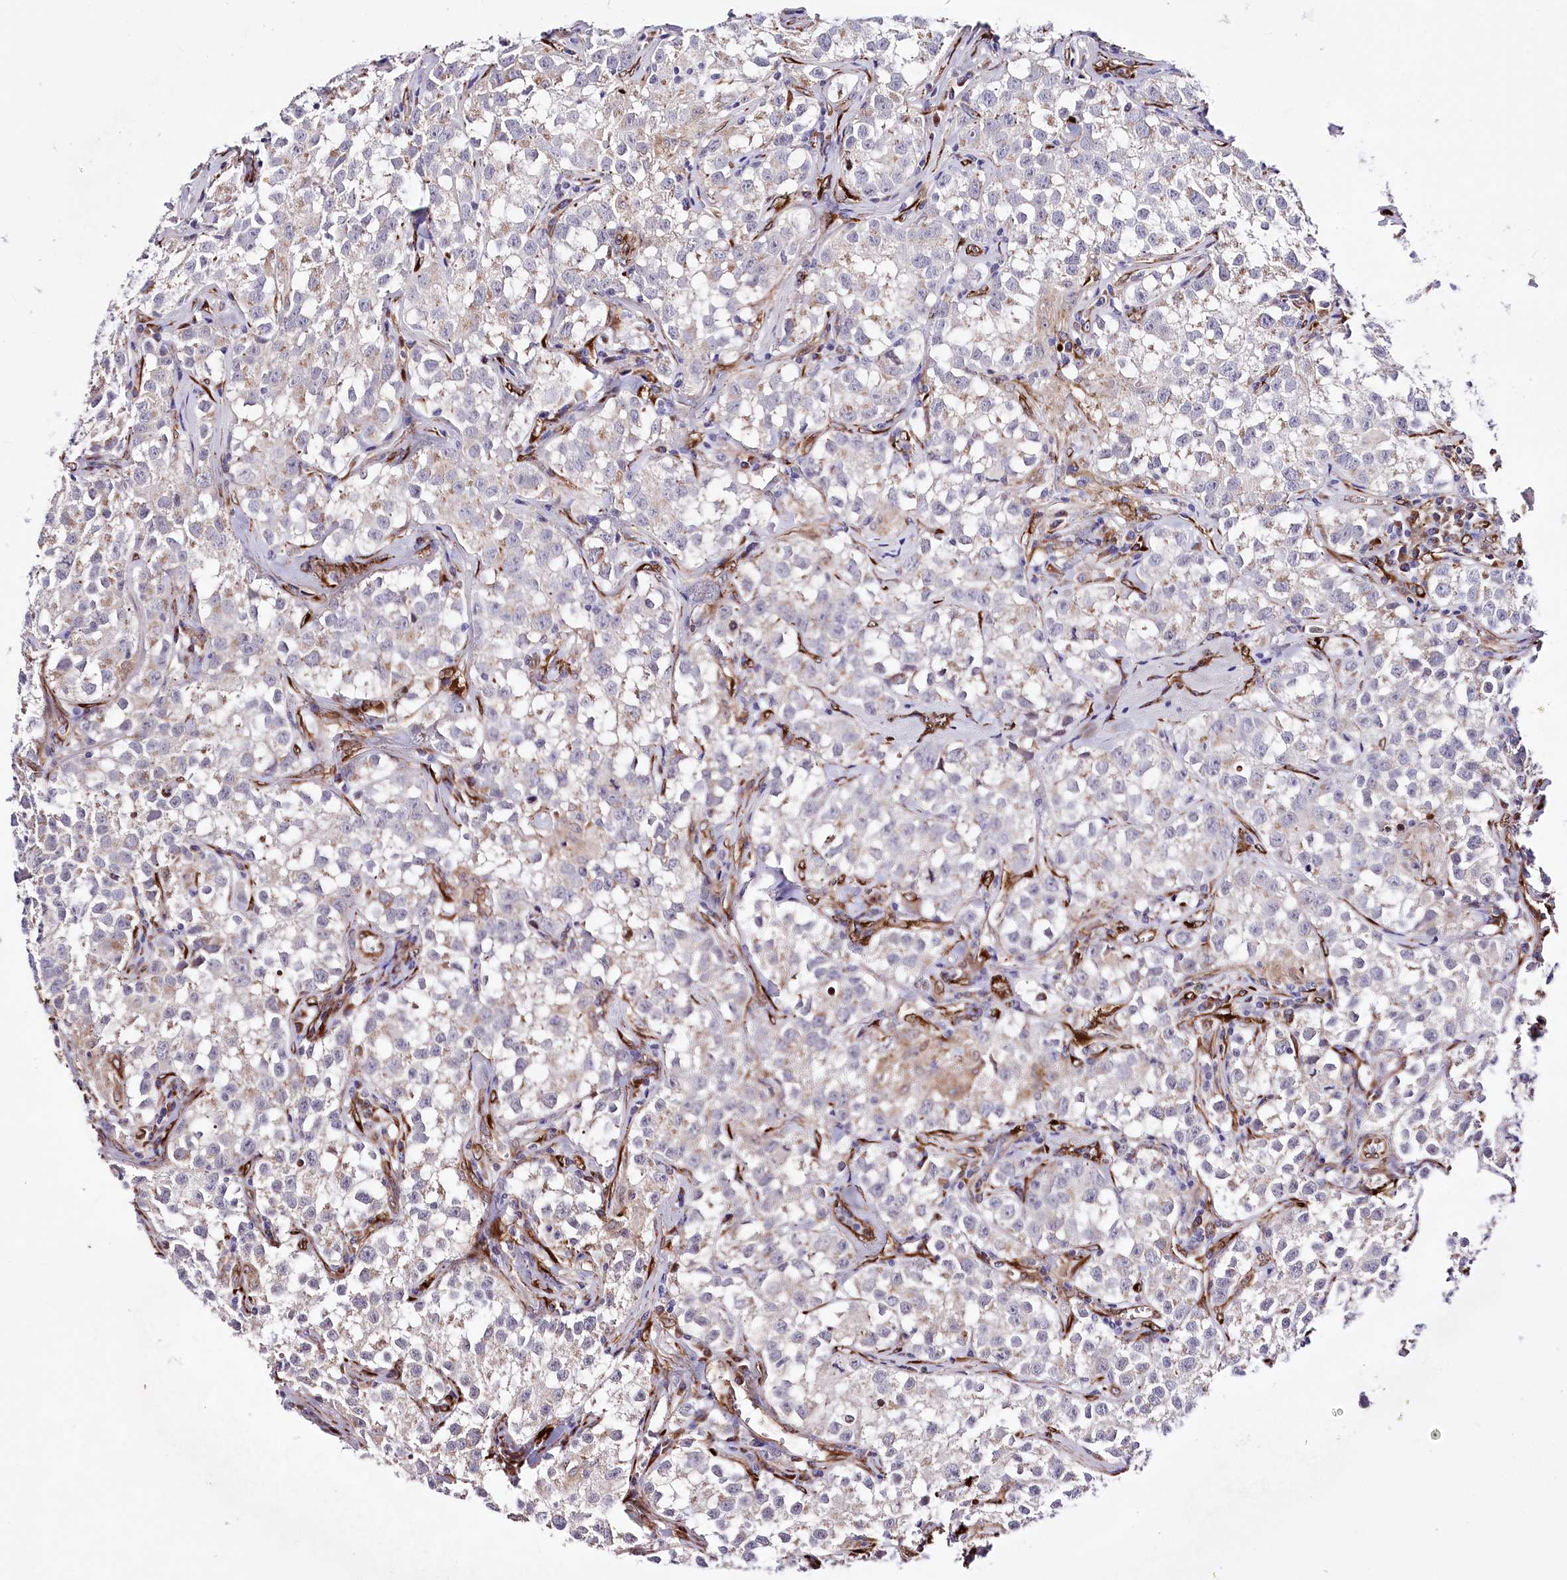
{"staining": {"intensity": "negative", "quantity": "none", "location": "none"}, "tissue": "testis cancer", "cell_type": "Tumor cells", "image_type": "cancer", "snomed": [{"axis": "morphology", "description": "Seminoma, NOS"}, {"axis": "morphology", "description": "Carcinoma, Embryonal, NOS"}, {"axis": "topography", "description": "Testis"}], "caption": "Seminoma (testis) was stained to show a protein in brown. There is no significant staining in tumor cells.", "gene": "WWC1", "patient": {"sex": "male", "age": 43}}